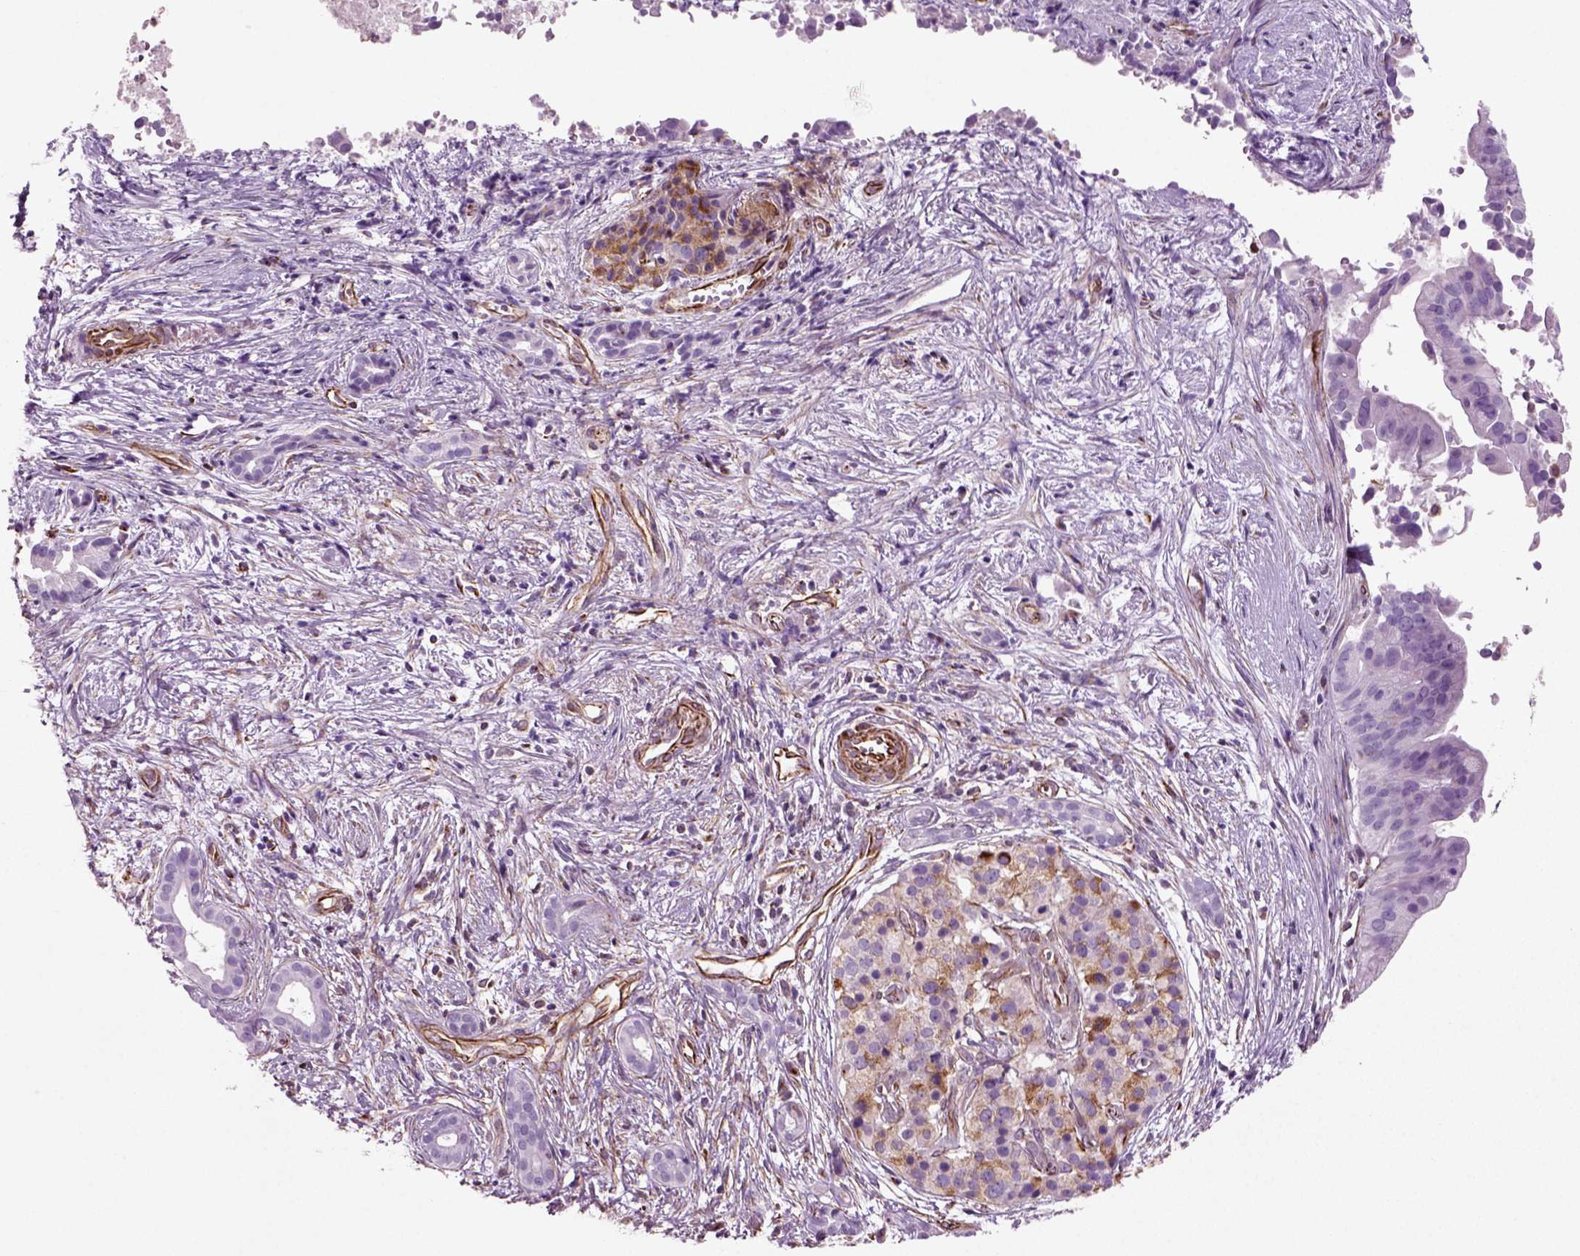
{"staining": {"intensity": "negative", "quantity": "none", "location": "none"}, "tissue": "pancreatic cancer", "cell_type": "Tumor cells", "image_type": "cancer", "snomed": [{"axis": "morphology", "description": "Adenocarcinoma, NOS"}, {"axis": "topography", "description": "Pancreas"}], "caption": "High magnification brightfield microscopy of adenocarcinoma (pancreatic) stained with DAB (brown) and counterstained with hematoxylin (blue): tumor cells show no significant staining.", "gene": "ACER3", "patient": {"sex": "male", "age": 61}}